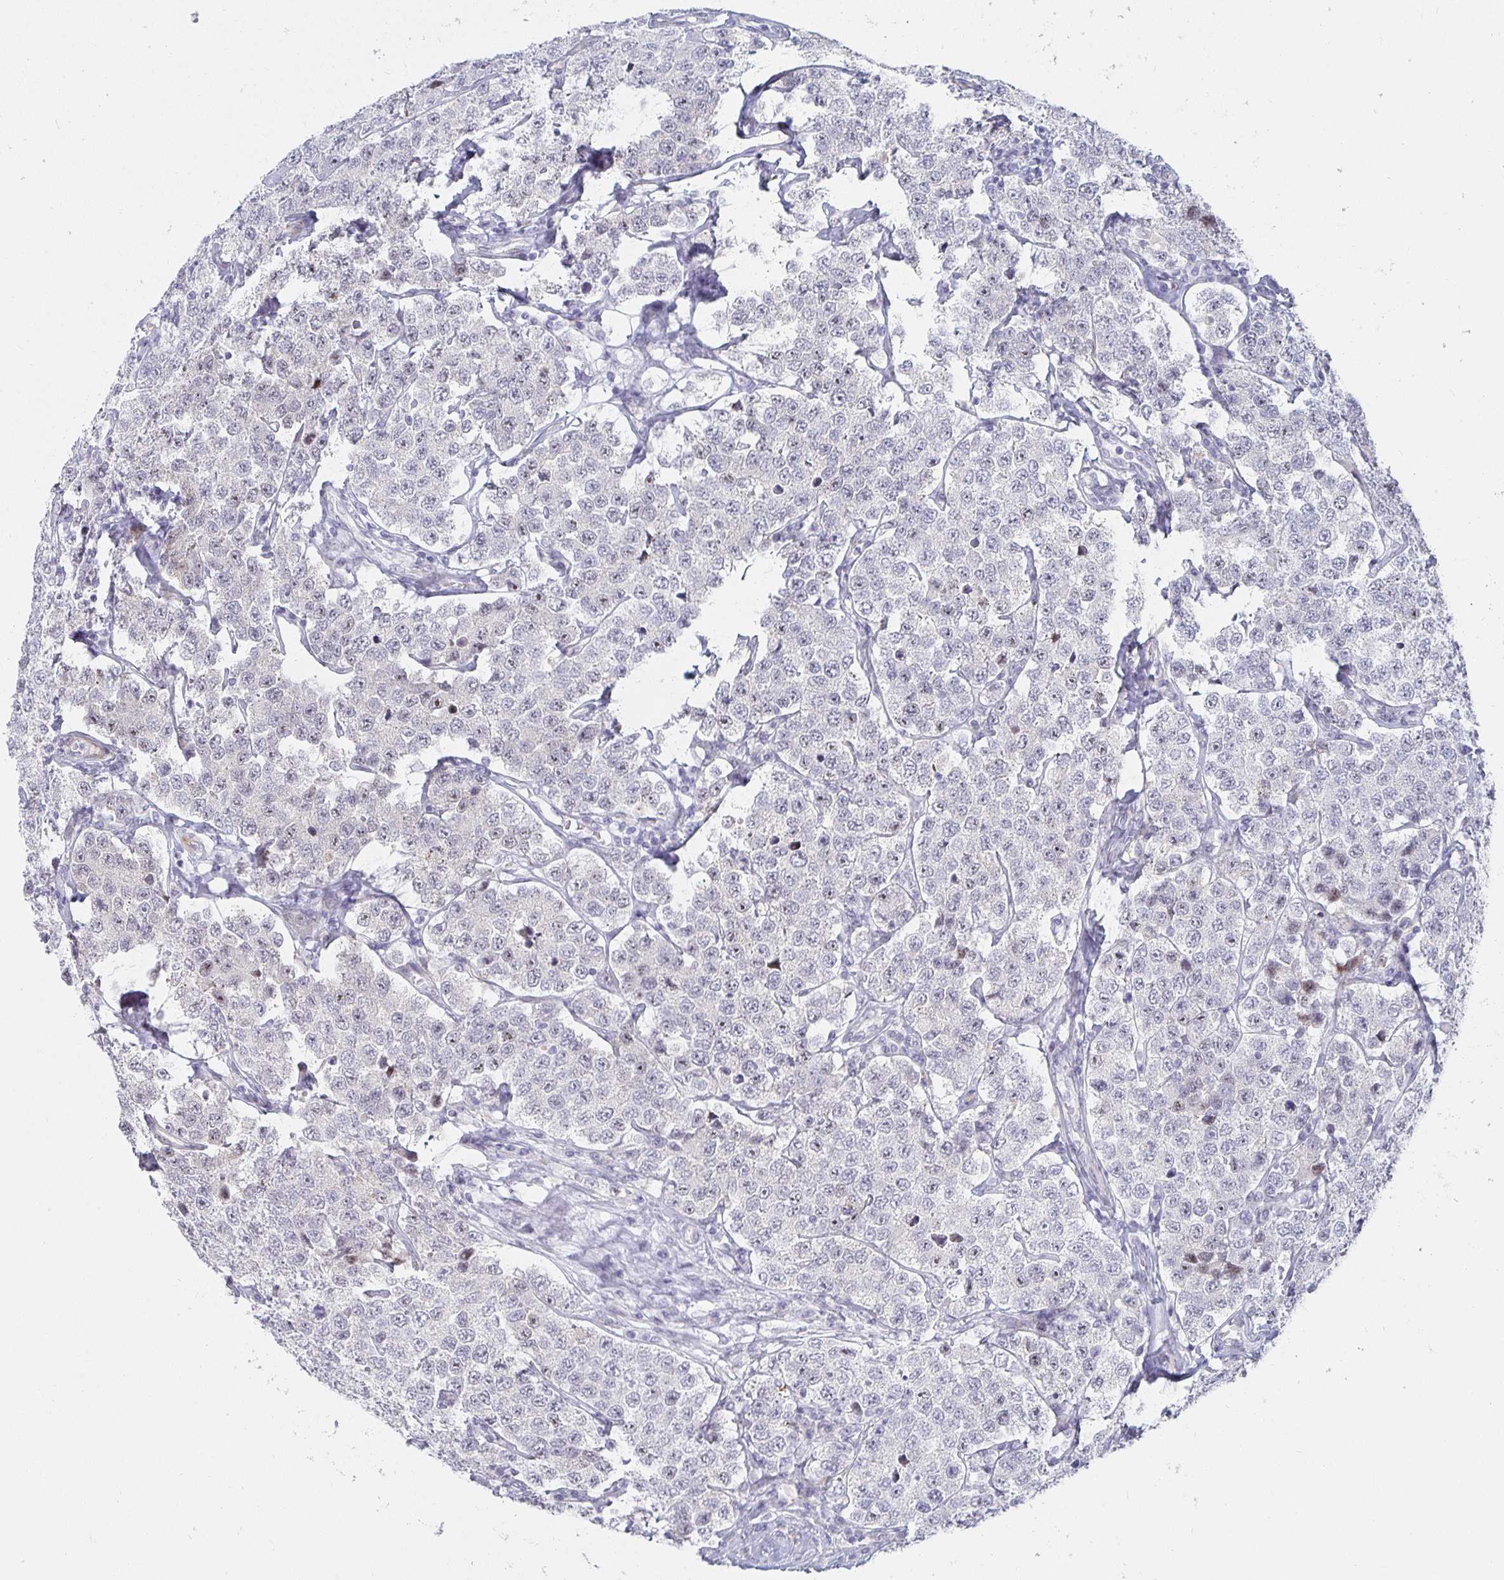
{"staining": {"intensity": "moderate", "quantity": "<25%", "location": "nuclear"}, "tissue": "testis cancer", "cell_type": "Tumor cells", "image_type": "cancer", "snomed": [{"axis": "morphology", "description": "Seminoma, NOS"}, {"axis": "topography", "description": "Testis"}], "caption": "A photomicrograph of testis seminoma stained for a protein reveals moderate nuclear brown staining in tumor cells.", "gene": "S100G", "patient": {"sex": "male", "age": 34}}